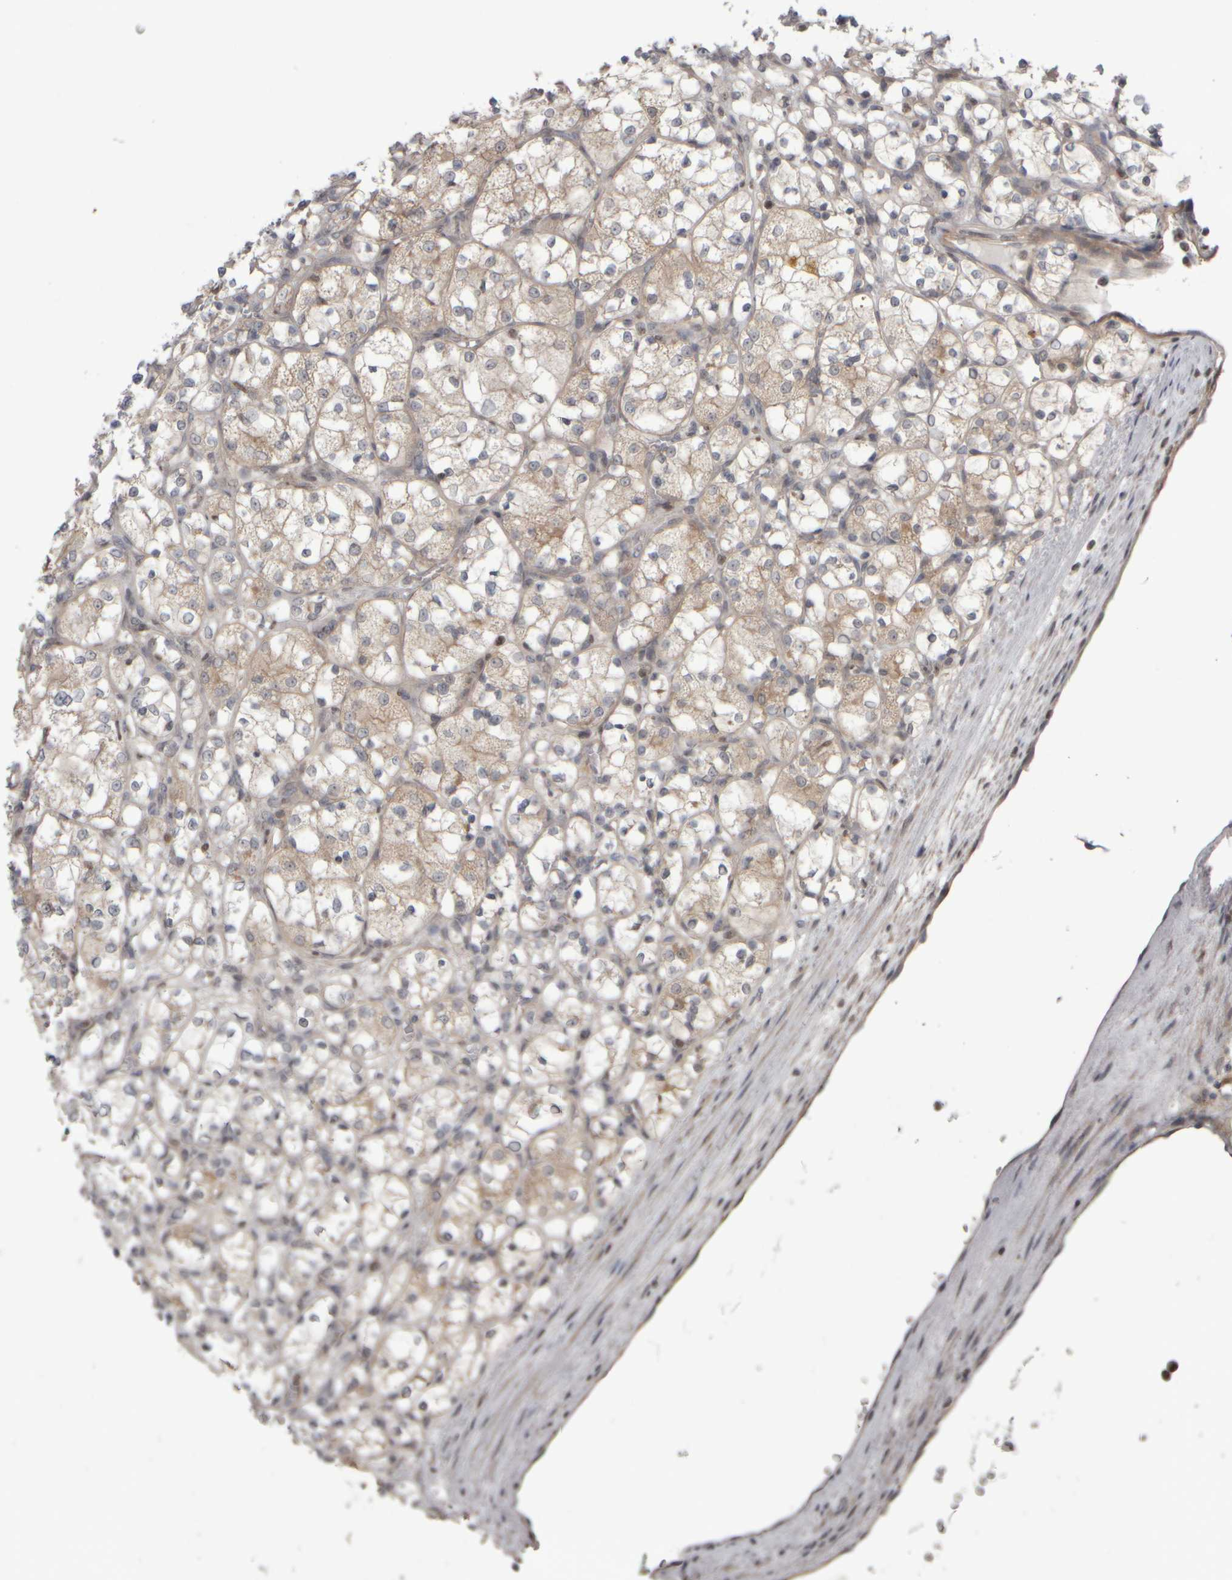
{"staining": {"intensity": "weak", "quantity": ">75%", "location": "cytoplasmic/membranous"}, "tissue": "renal cancer", "cell_type": "Tumor cells", "image_type": "cancer", "snomed": [{"axis": "morphology", "description": "Adenocarcinoma, NOS"}, {"axis": "topography", "description": "Kidney"}], "caption": "Immunohistochemistry (IHC) (DAB (3,3'-diaminobenzidine)) staining of human renal cancer (adenocarcinoma) exhibits weak cytoplasmic/membranous protein positivity in about >75% of tumor cells.", "gene": "CWC27", "patient": {"sex": "female", "age": 69}}